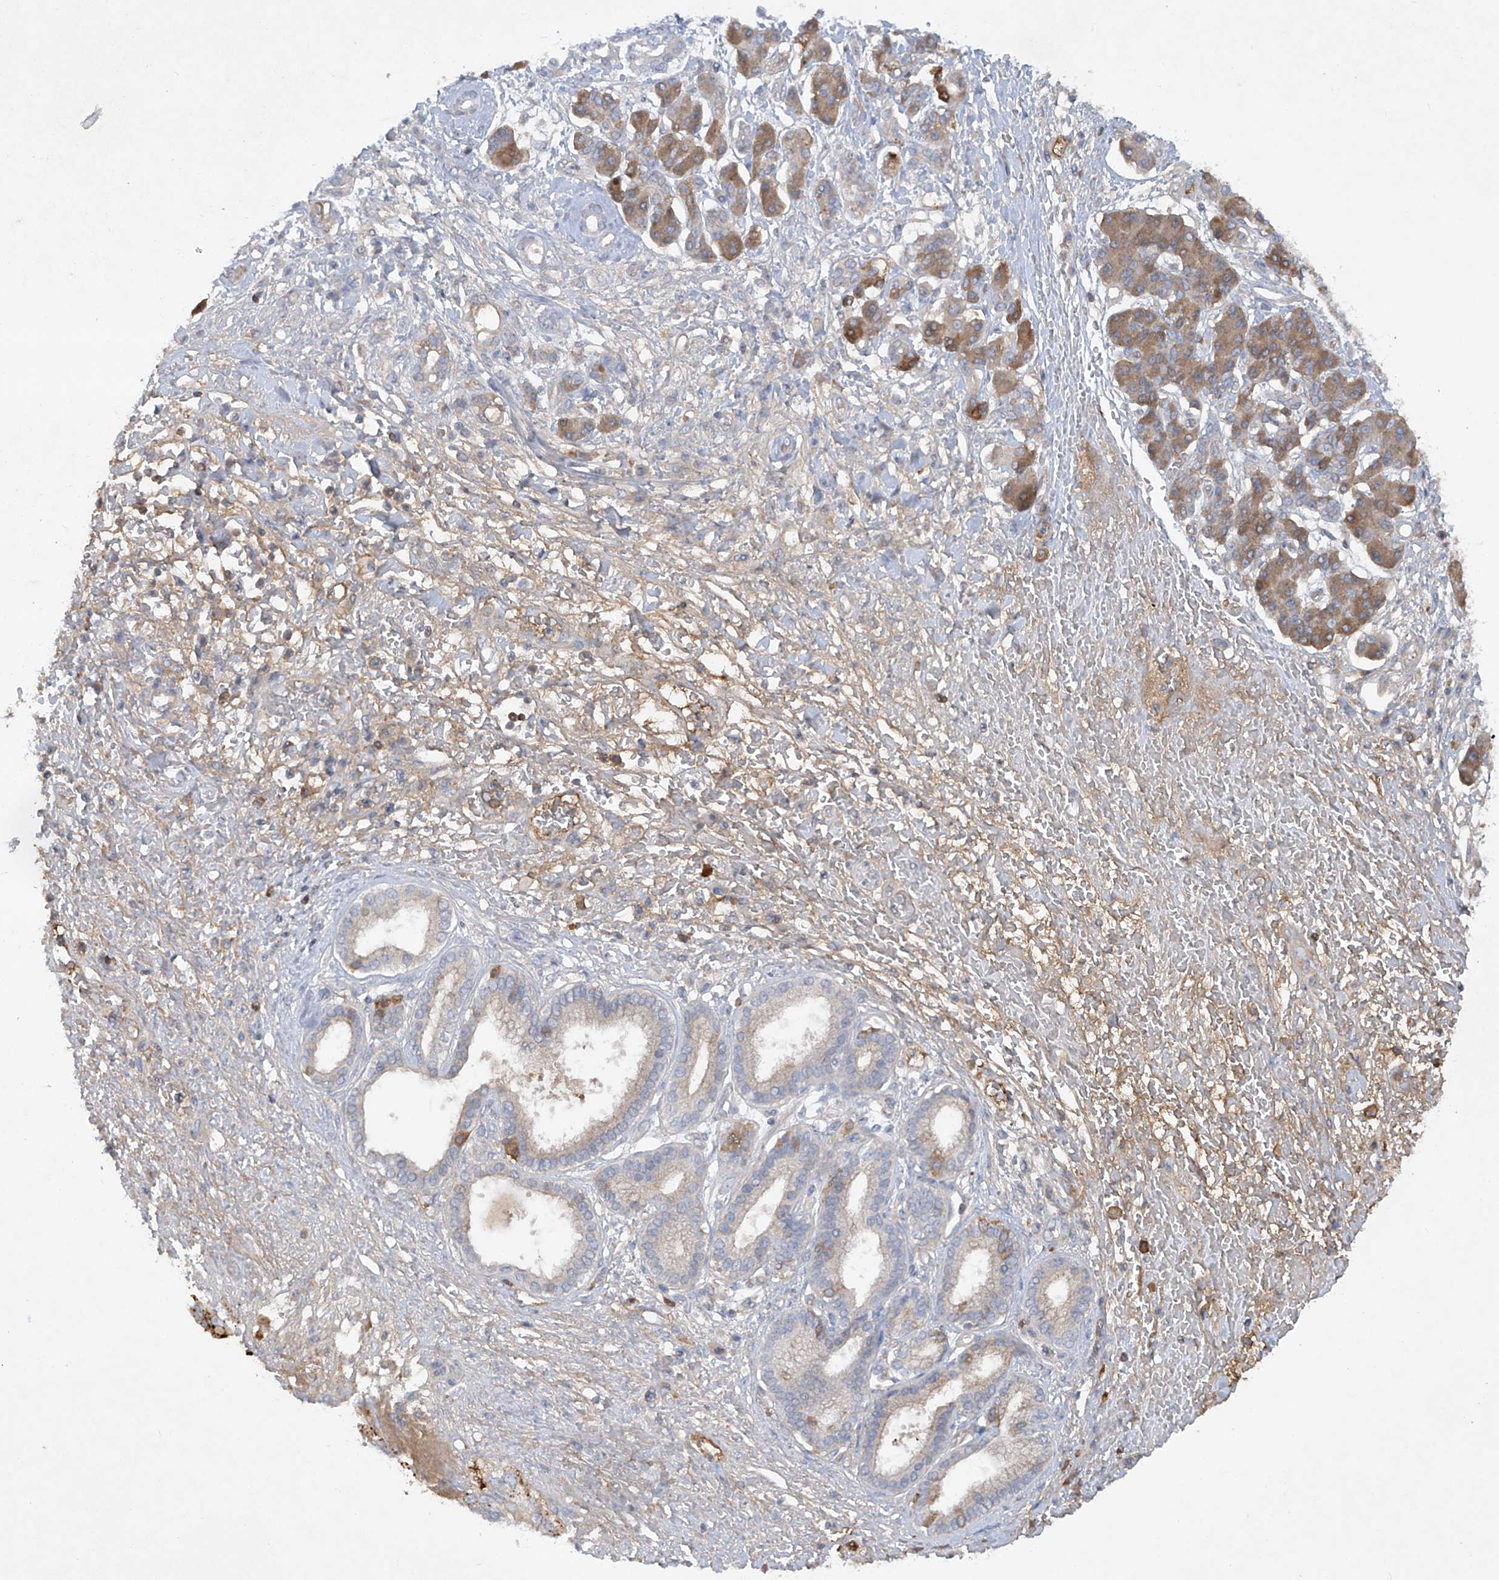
{"staining": {"intensity": "weak", "quantity": "<25%", "location": "cytoplasmic/membranous"}, "tissue": "pancreatic cancer", "cell_type": "Tumor cells", "image_type": "cancer", "snomed": [{"axis": "morphology", "description": "Adenocarcinoma, NOS"}, {"axis": "topography", "description": "Pancreas"}], "caption": "Image shows no protein staining in tumor cells of pancreatic adenocarcinoma tissue.", "gene": "HAS3", "patient": {"sex": "female", "age": 56}}